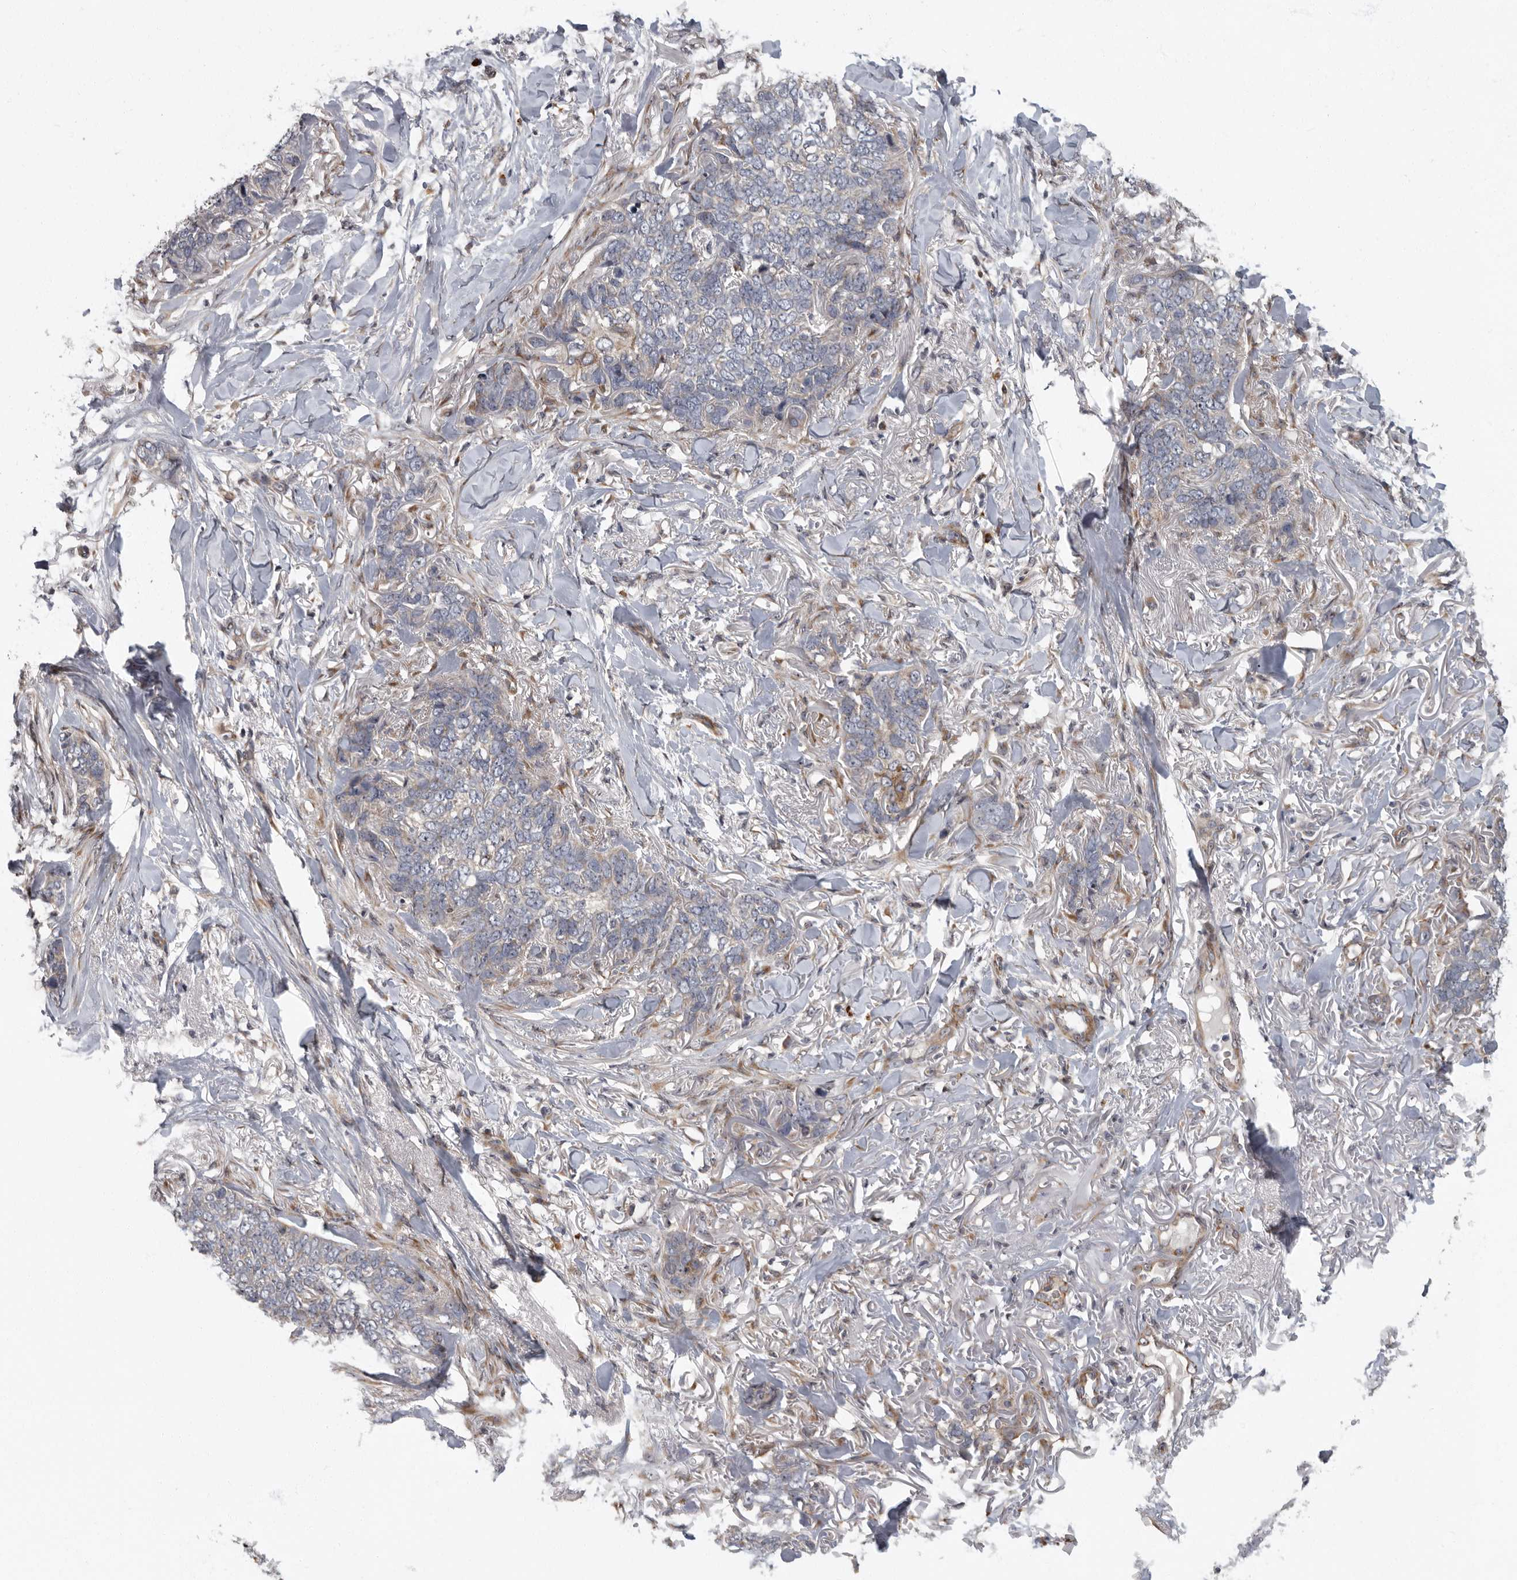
{"staining": {"intensity": "negative", "quantity": "none", "location": "none"}, "tissue": "skin cancer", "cell_type": "Tumor cells", "image_type": "cancer", "snomed": [{"axis": "morphology", "description": "Normal tissue, NOS"}, {"axis": "morphology", "description": "Basal cell carcinoma"}, {"axis": "topography", "description": "Skin"}], "caption": "Human skin cancer (basal cell carcinoma) stained for a protein using immunohistochemistry (IHC) exhibits no staining in tumor cells.", "gene": "PDCD11", "patient": {"sex": "male", "age": 77}}